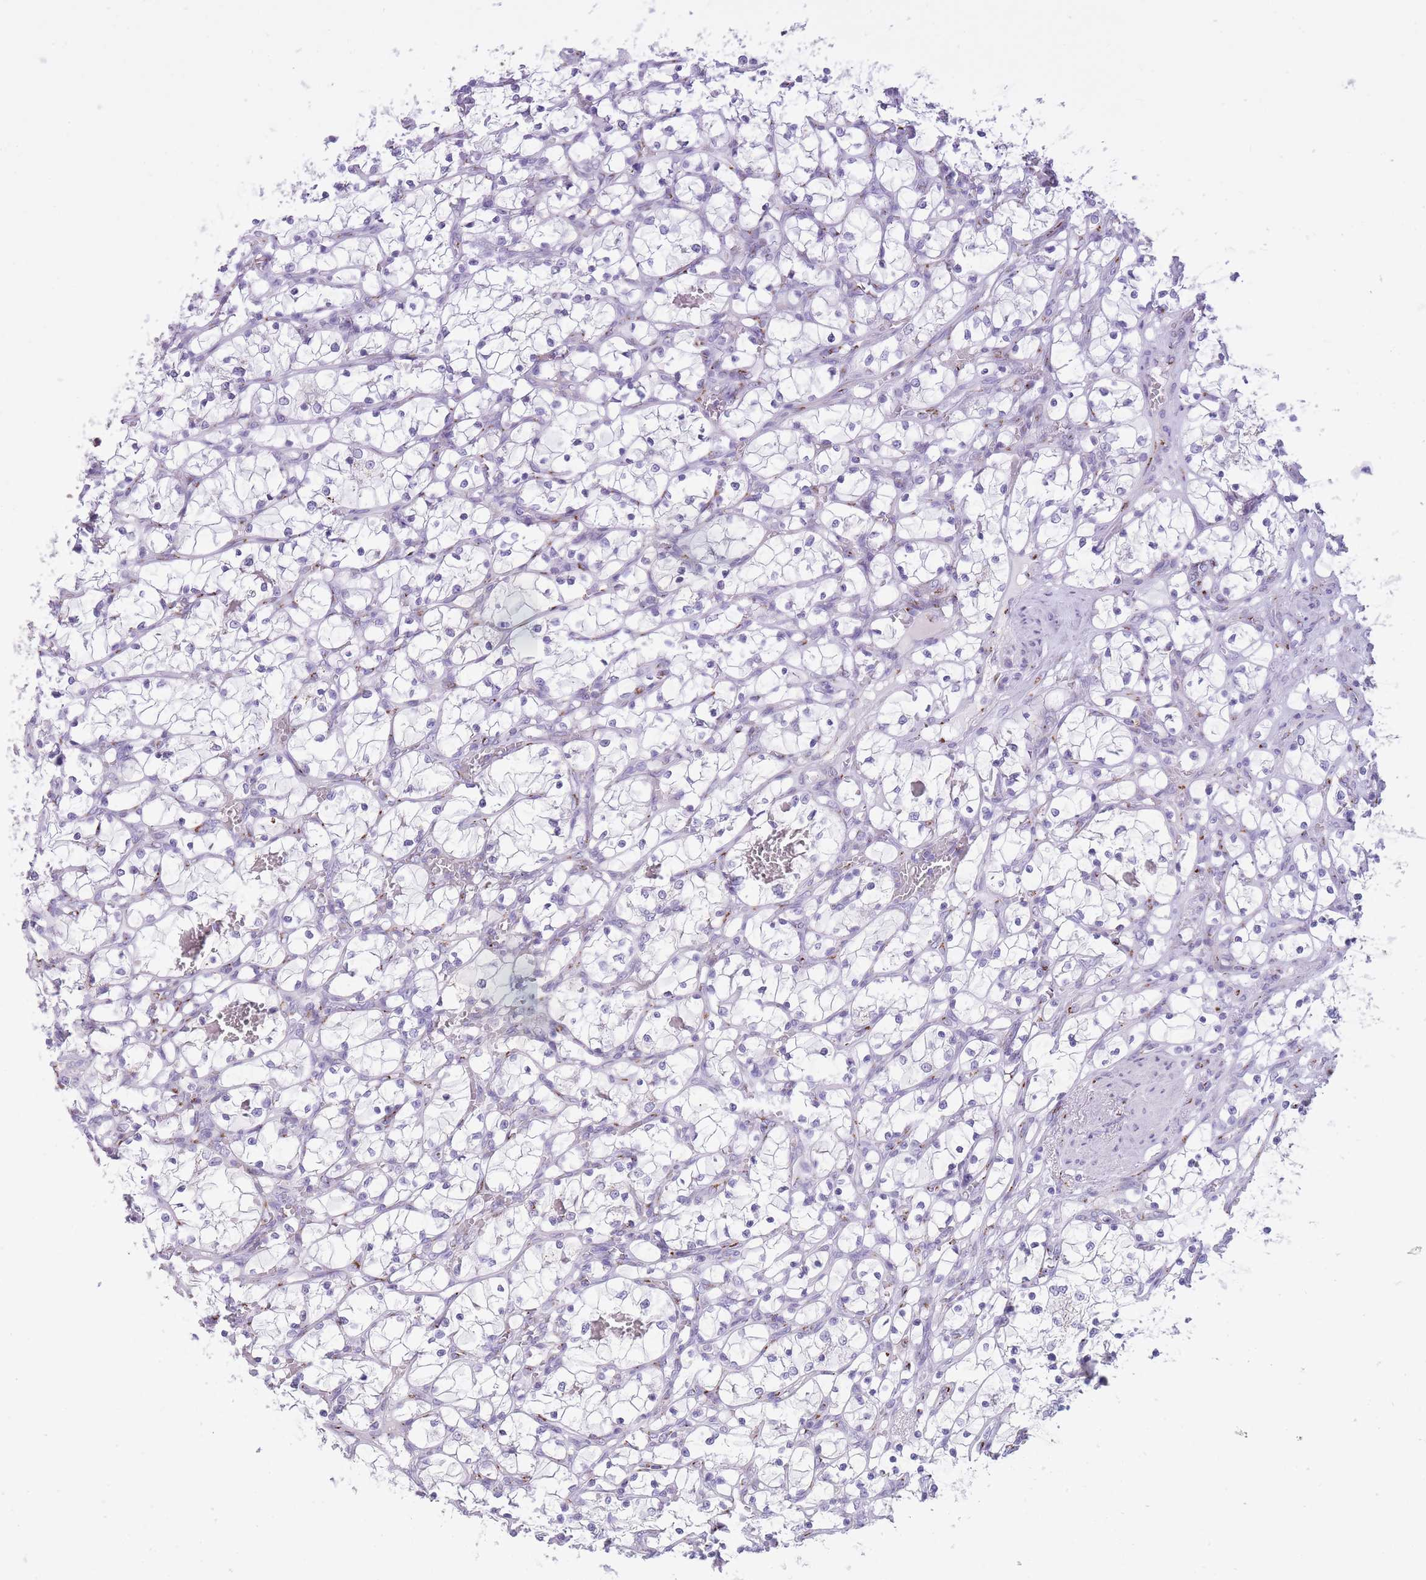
{"staining": {"intensity": "negative", "quantity": "none", "location": "none"}, "tissue": "renal cancer", "cell_type": "Tumor cells", "image_type": "cancer", "snomed": [{"axis": "morphology", "description": "Adenocarcinoma, NOS"}, {"axis": "topography", "description": "Kidney"}], "caption": "A micrograph of renal cancer stained for a protein exhibits no brown staining in tumor cells.", "gene": "B4GALT2", "patient": {"sex": "female", "age": 69}}